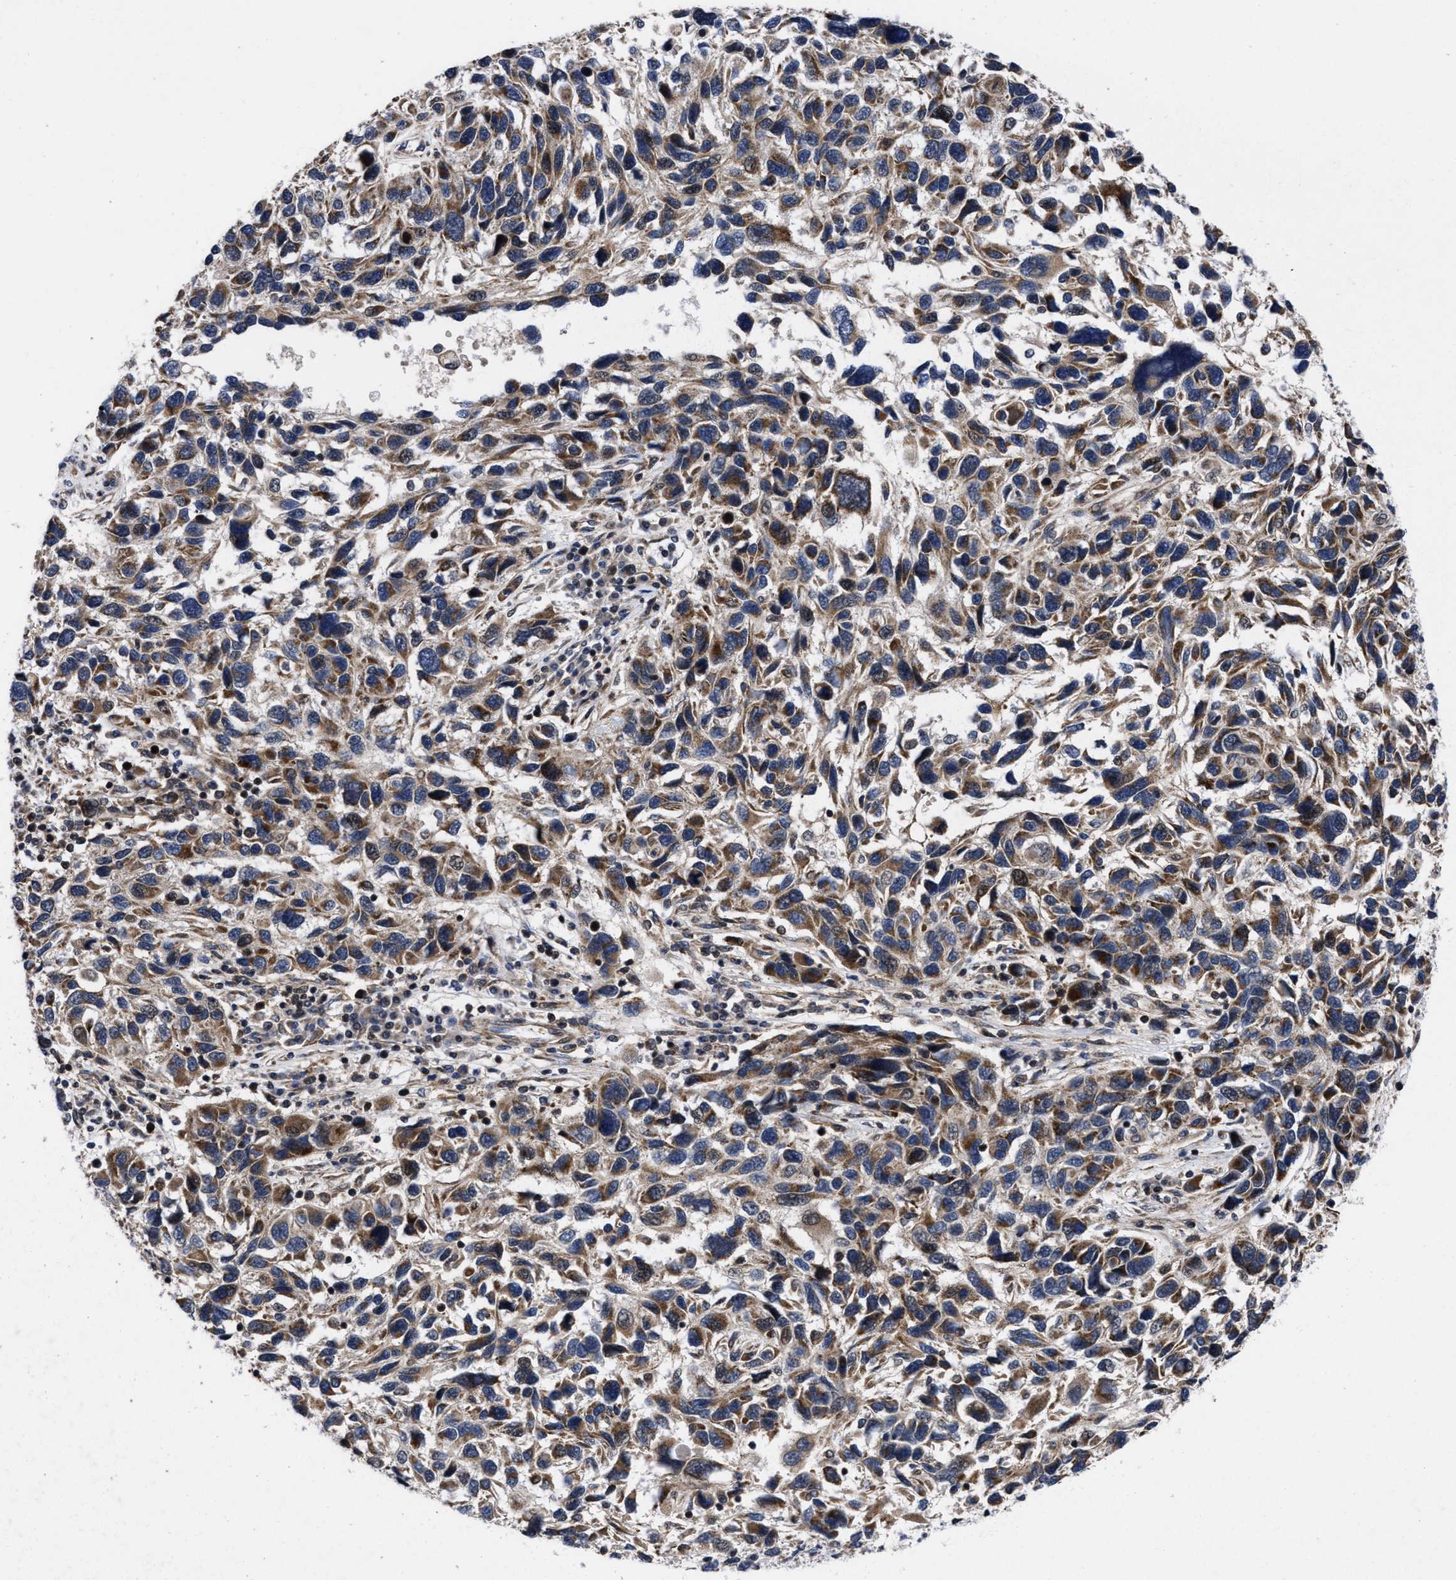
{"staining": {"intensity": "weak", "quantity": ">75%", "location": "cytoplasmic/membranous"}, "tissue": "melanoma", "cell_type": "Tumor cells", "image_type": "cancer", "snomed": [{"axis": "morphology", "description": "Malignant melanoma, NOS"}, {"axis": "topography", "description": "Skin"}], "caption": "An image of human malignant melanoma stained for a protein demonstrates weak cytoplasmic/membranous brown staining in tumor cells.", "gene": "MRPL50", "patient": {"sex": "male", "age": 53}}